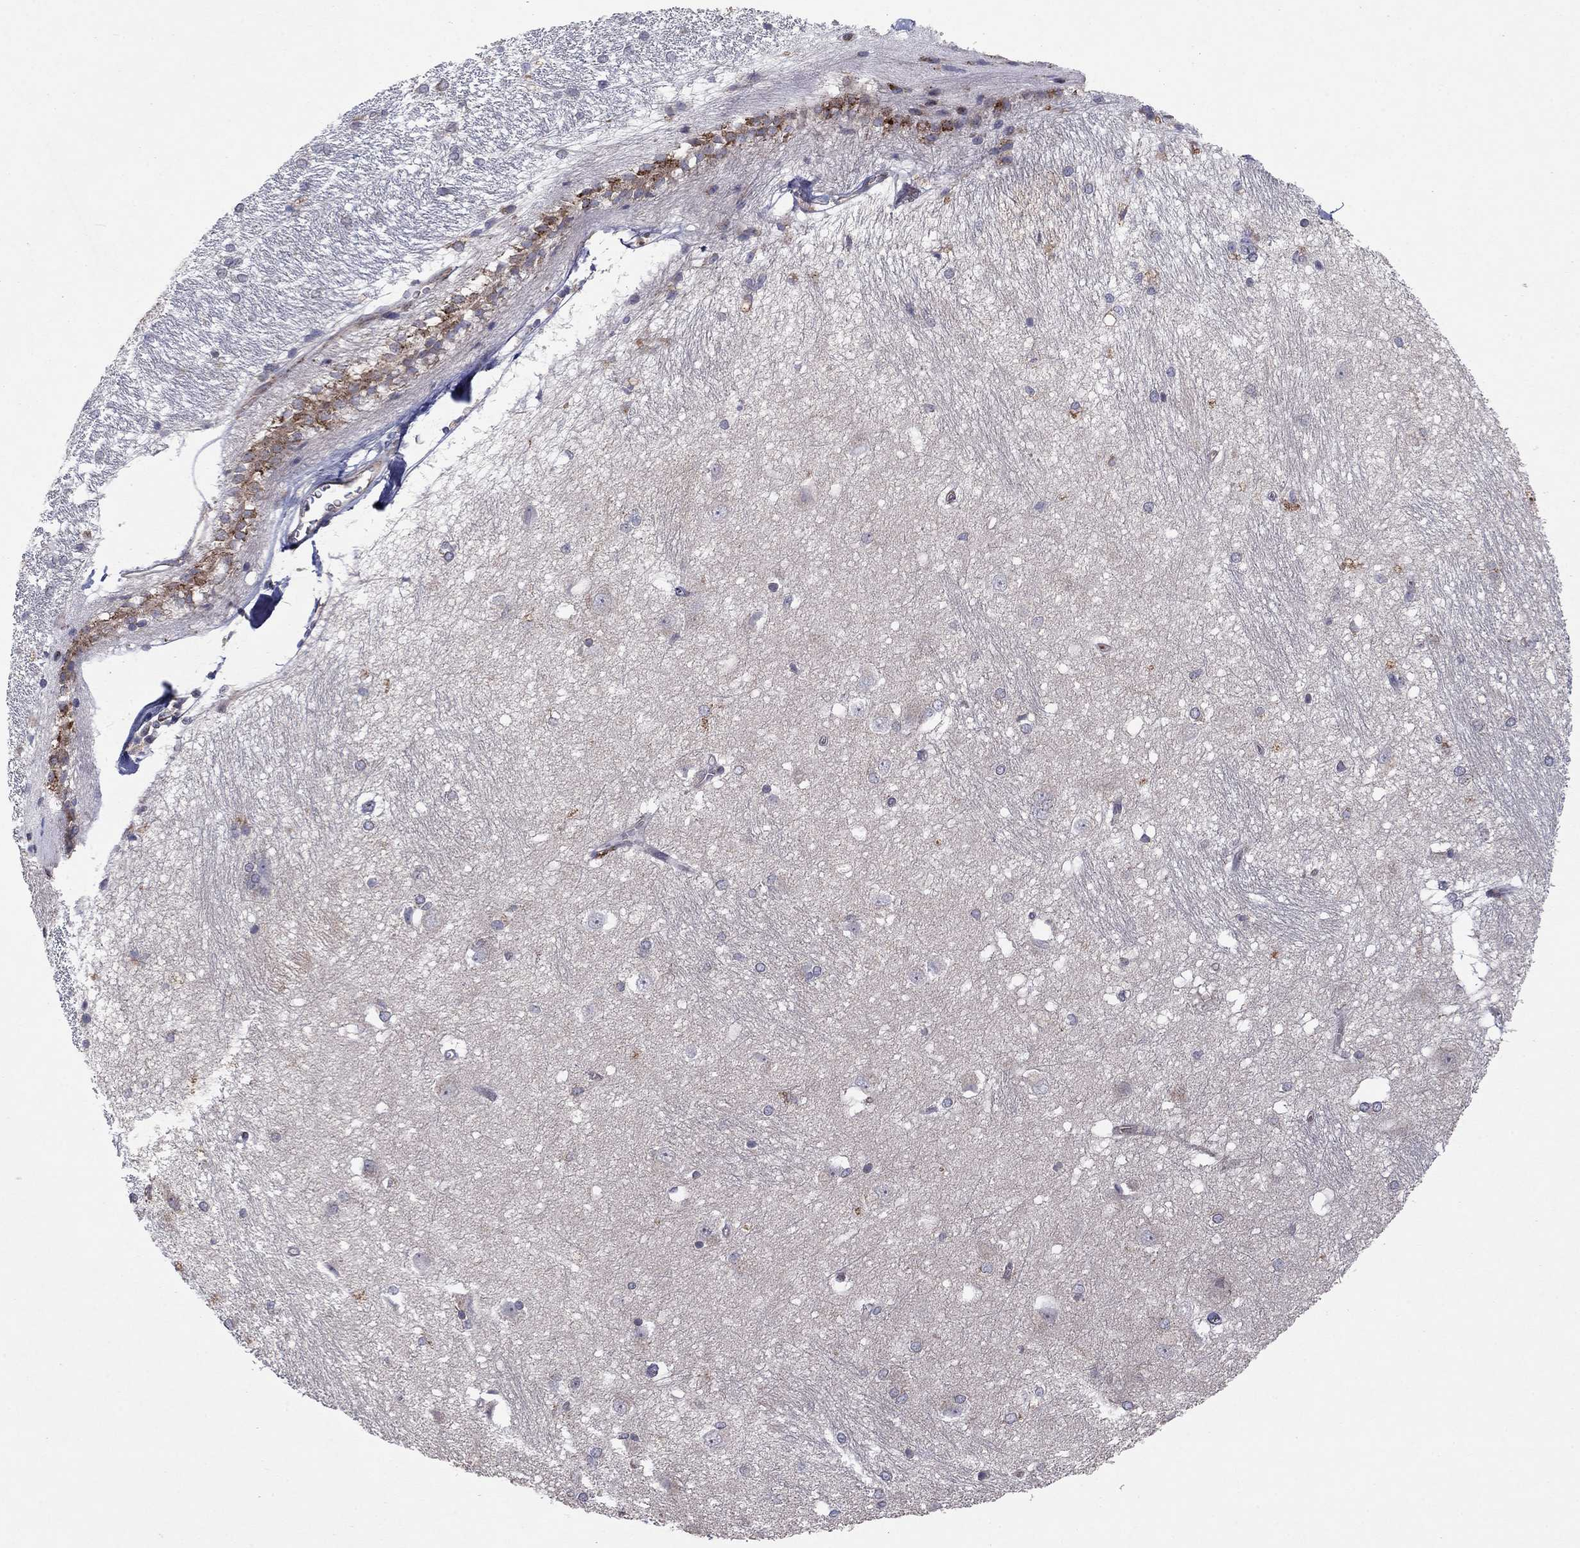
{"staining": {"intensity": "negative", "quantity": "none", "location": "none"}, "tissue": "hippocampus", "cell_type": "Glial cells", "image_type": "normal", "snomed": [{"axis": "morphology", "description": "Normal tissue, NOS"}, {"axis": "topography", "description": "Cerebral cortex"}, {"axis": "topography", "description": "Hippocampus"}], "caption": "Benign hippocampus was stained to show a protein in brown. There is no significant positivity in glial cells. (IHC, brightfield microscopy, high magnification).", "gene": "YIF1A", "patient": {"sex": "female", "age": 19}}